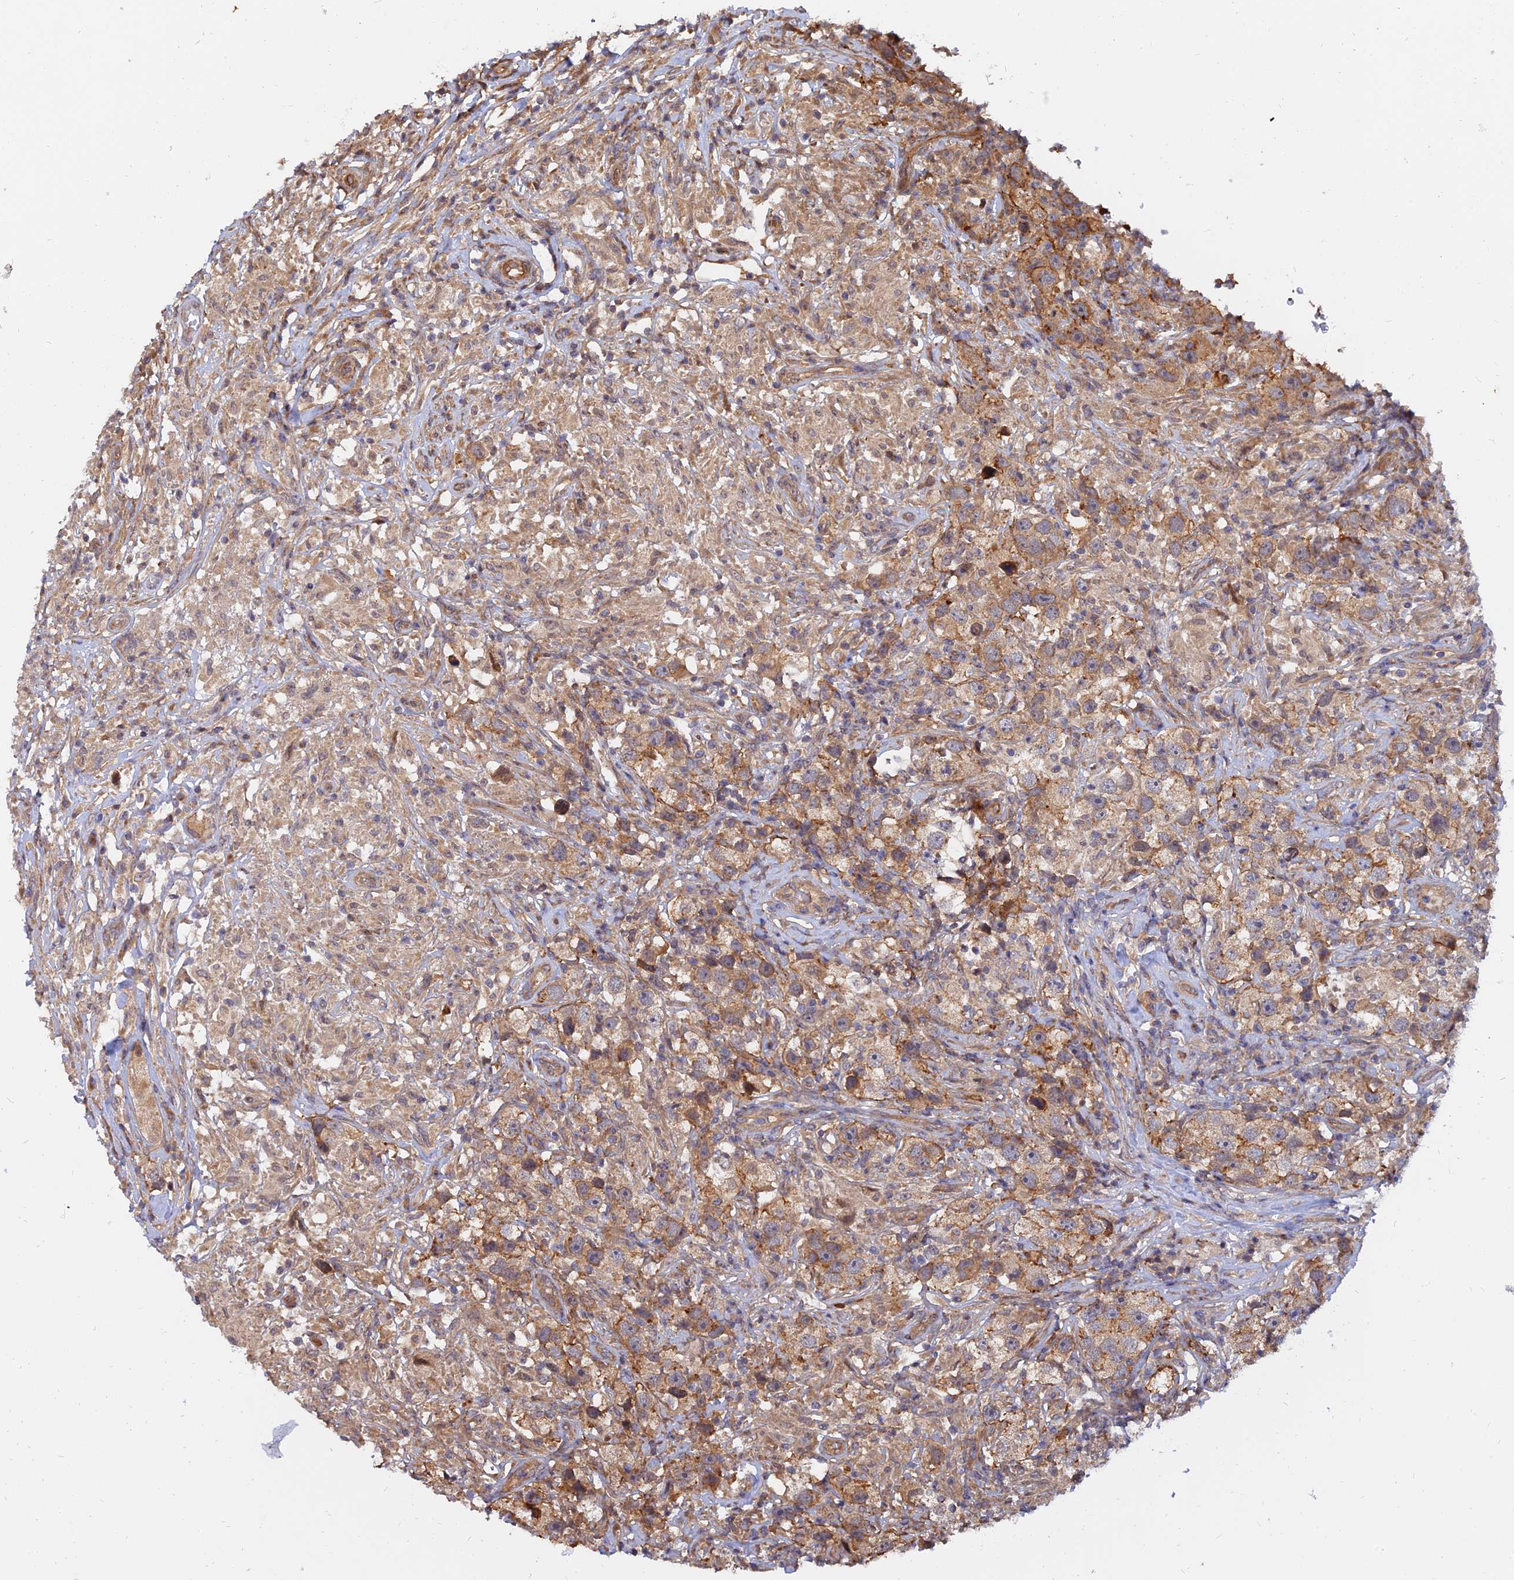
{"staining": {"intensity": "moderate", "quantity": ">75%", "location": "cytoplasmic/membranous"}, "tissue": "testis cancer", "cell_type": "Tumor cells", "image_type": "cancer", "snomed": [{"axis": "morphology", "description": "Seminoma, NOS"}, {"axis": "topography", "description": "Testis"}], "caption": "Protein expression analysis of seminoma (testis) exhibits moderate cytoplasmic/membranous positivity in approximately >75% of tumor cells. (DAB IHC, brown staining for protein, blue staining for nuclei).", "gene": "WDR41", "patient": {"sex": "male", "age": 49}}